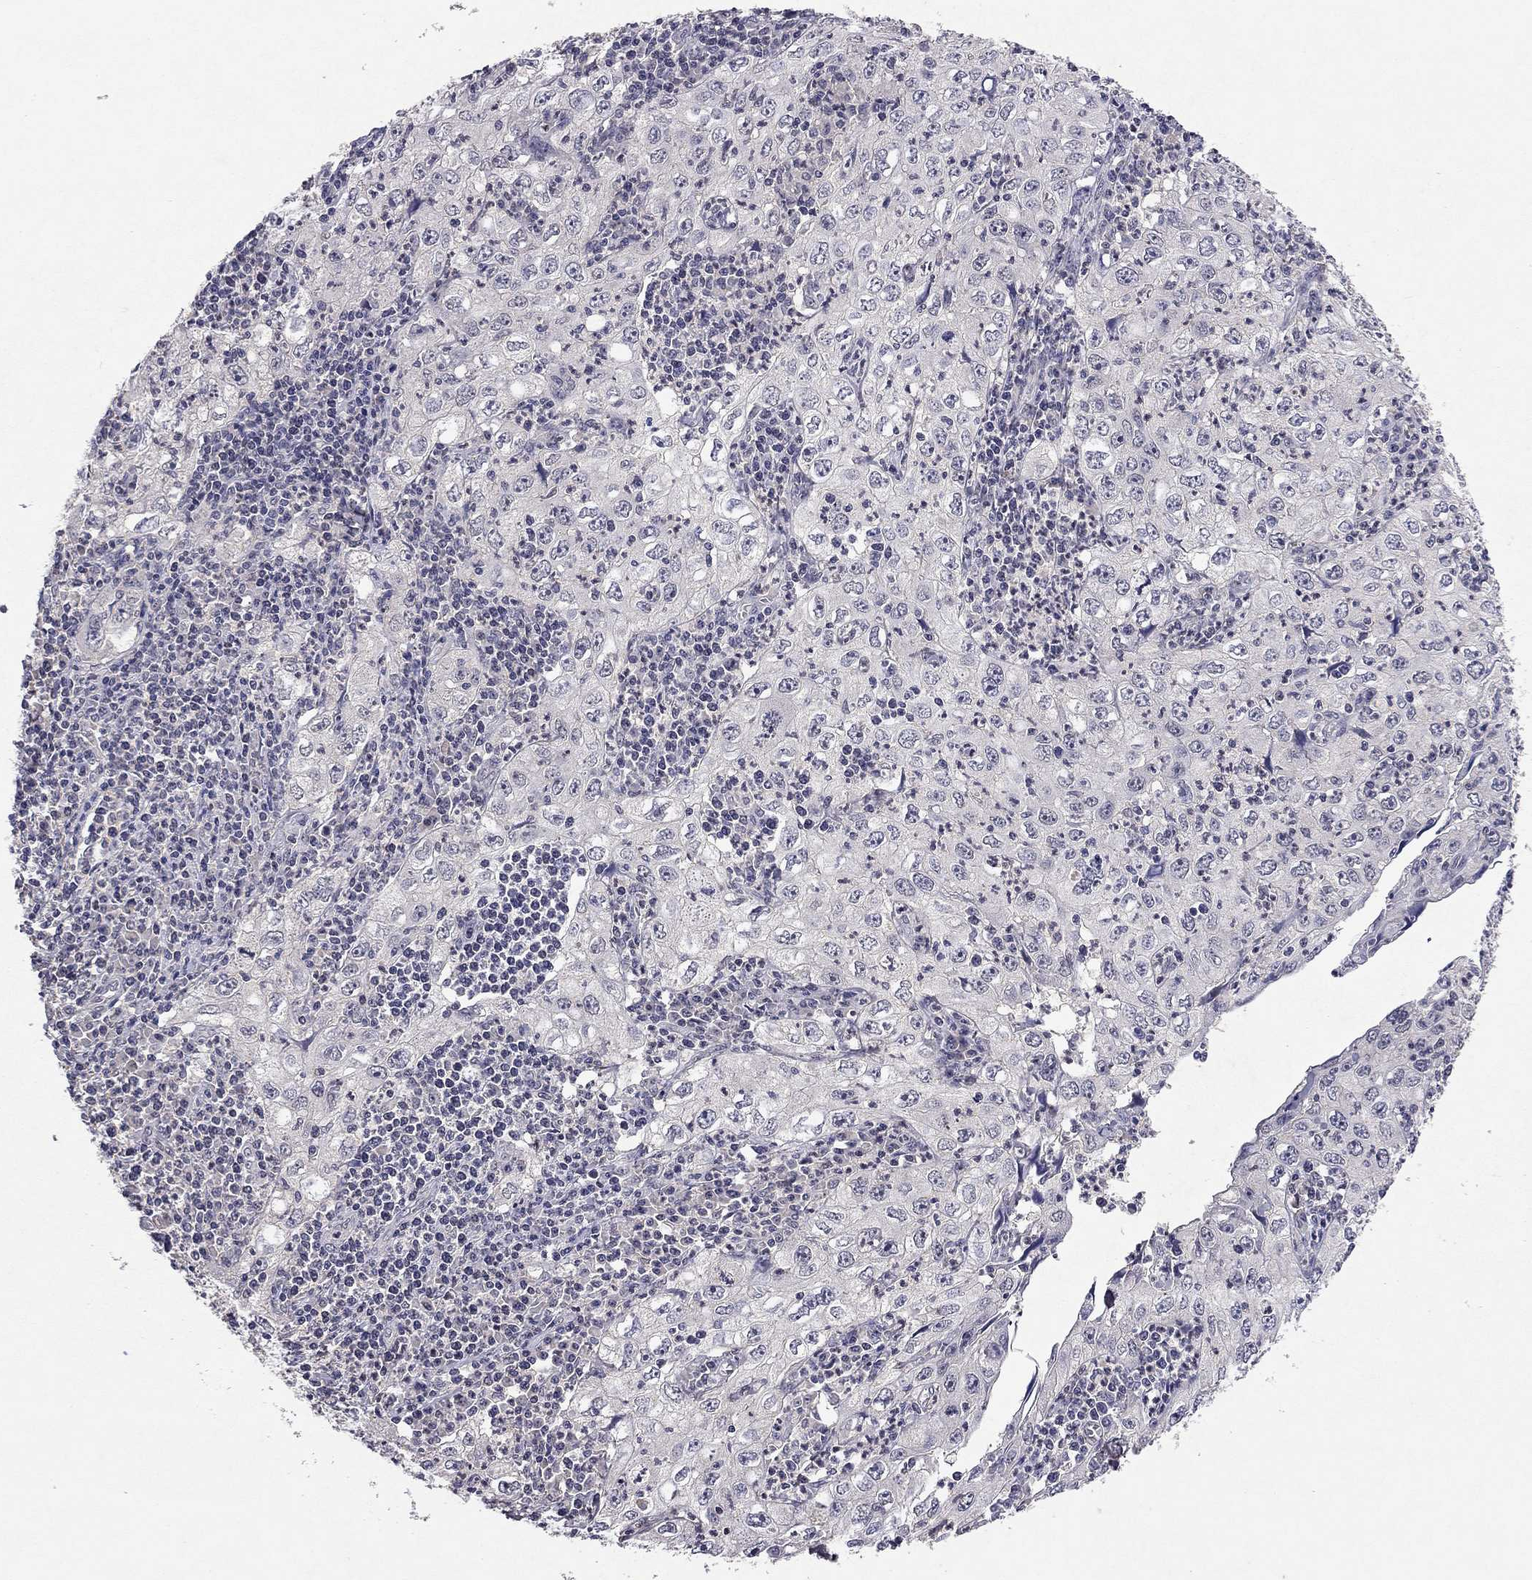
{"staining": {"intensity": "negative", "quantity": "none", "location": "none"}, "tissue": "cervical cancer", "cell_type": "Tumor cells", "image_type": "cancer", "snomed": [{"axis": "morphology", "description": "Squamous cell carcinoma, NOS"}, {"axis": "topography", "description": "Cervix"}], "caption": "Immunohistochemistry histopathology image of neoplastic tissue: cervical squamous cell carcinoma stained with DAB demonstrates no significant protein expression in tumor cells.", "gene": "ESR2", "patient": {"sex": "female", "age": 24}}